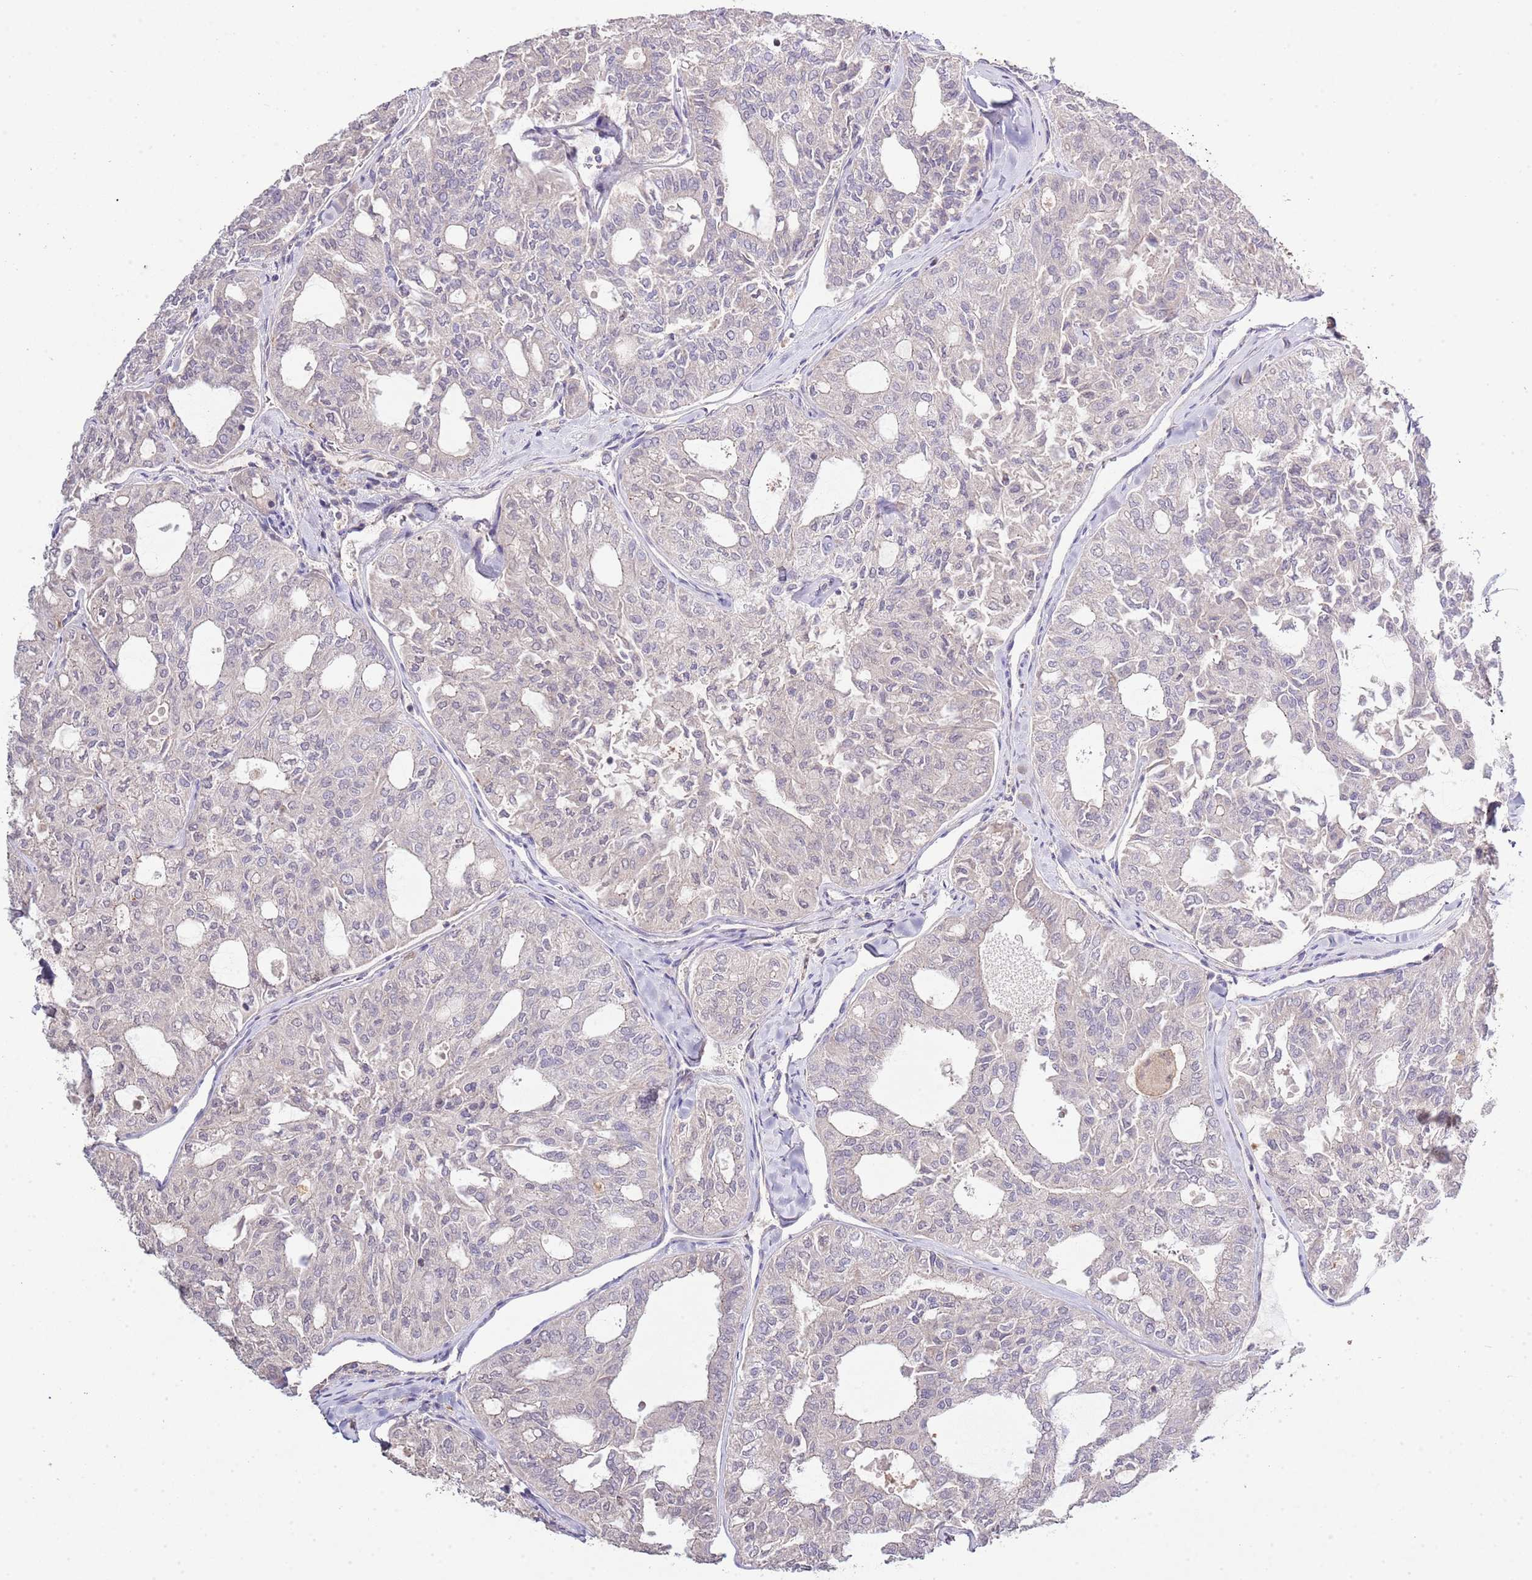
{"staining": {"intensity": "negative", "quantity": "none", "location": "none"}, "tissue": "thyroid cancer", "cell_type": "Tumor cells", "image_type": "cancer", "snomed": [{"axis": "morphology", "description": "Follicular adenoma carcinoma, NOS"}, {"axis": "topography", "description": "Thyroid gland"}], "caption": "High magnification brightfield microscopy of thyroid cancer (follicular adenoma carcinoma) stained with DAB (brown) and counterstained with hematoxylin (blue): tumor cells show no significant positivity.", "gene": "IVD", "patient": {"sex": "male", "age": 75}}